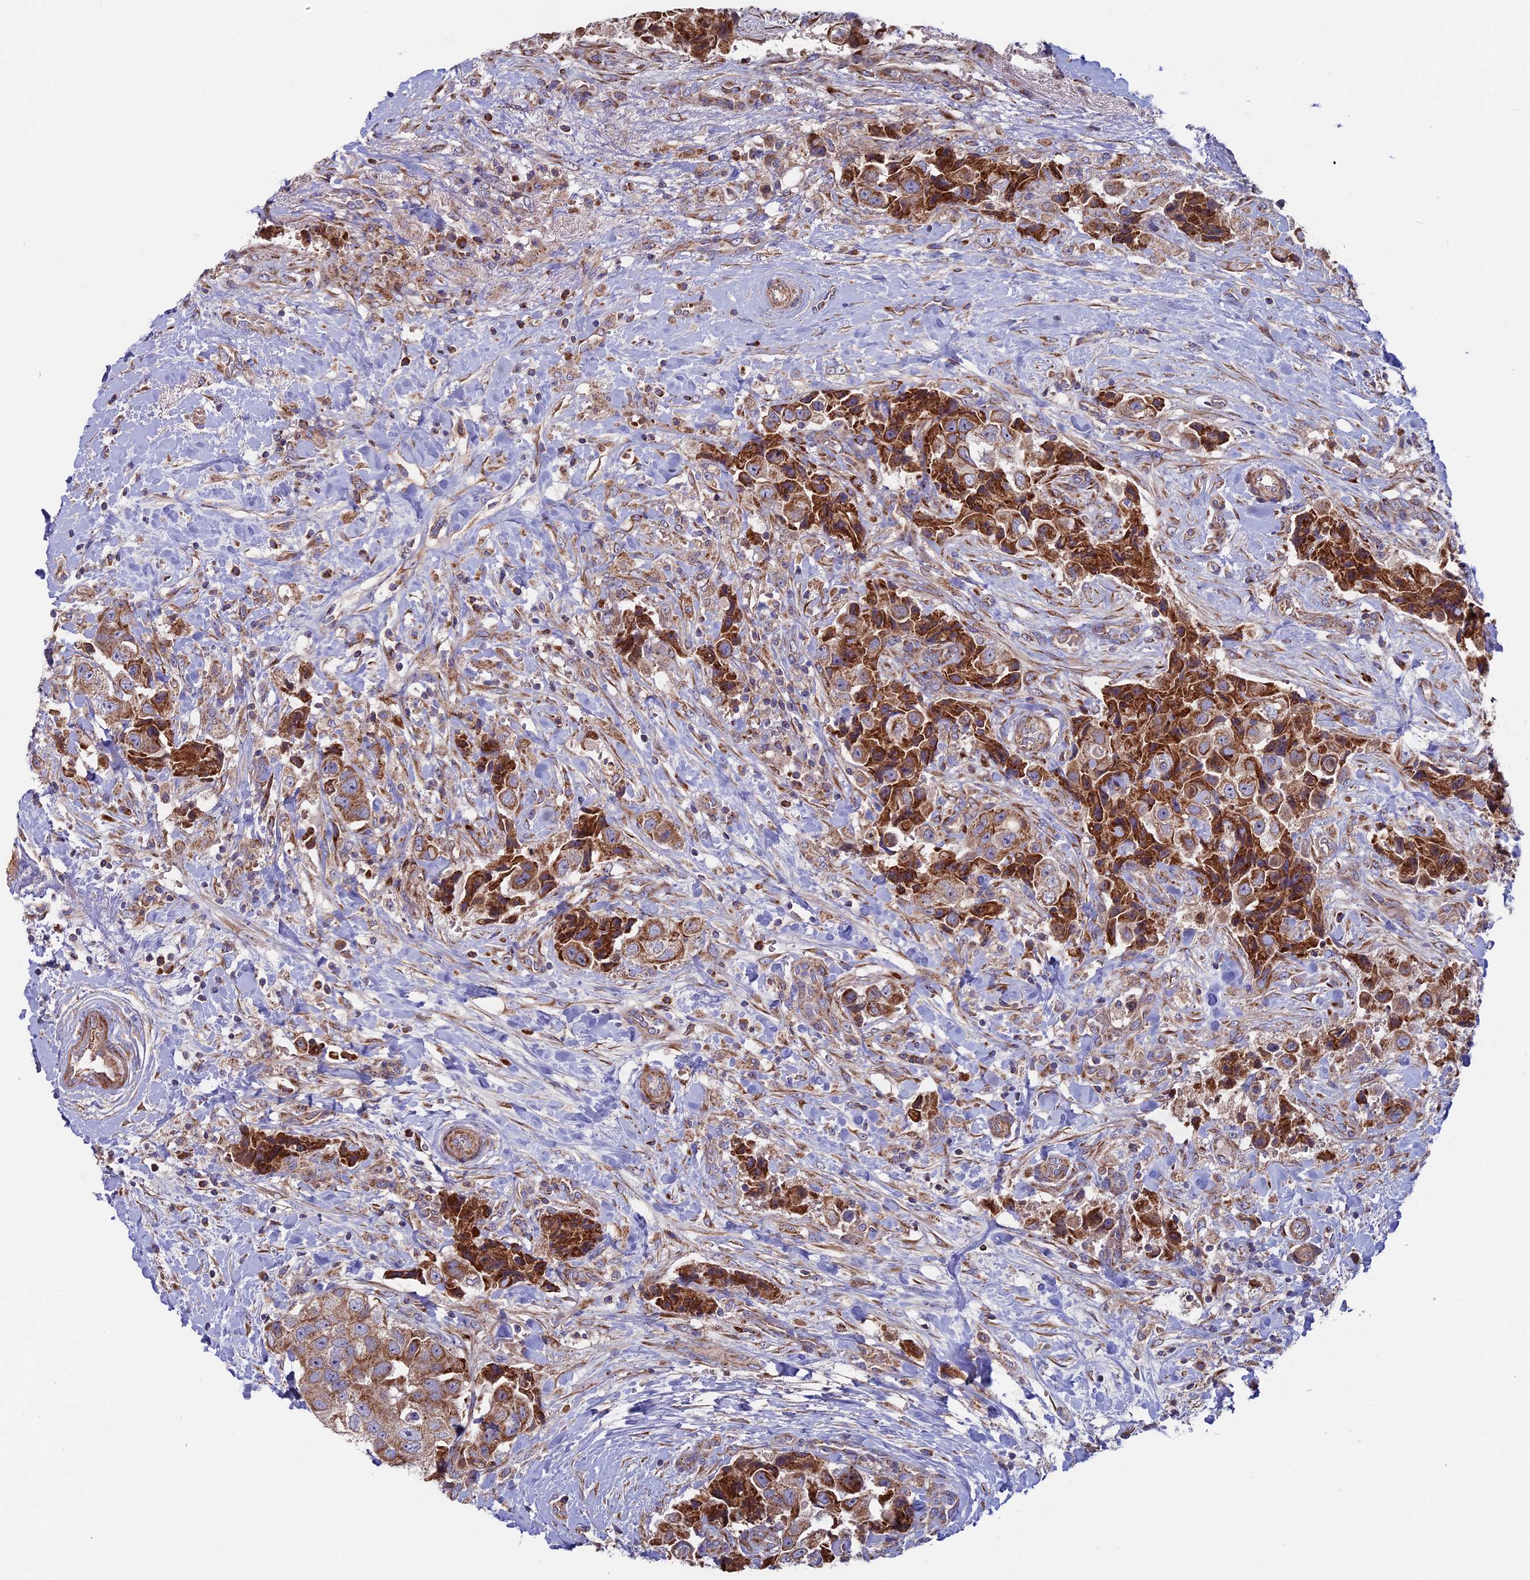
{"staining": {"intensity": "strong", "quantity": ">75%", "location": "cytoplasmic/membranous"}, "tissue": "breast cancer", "cell_type": "Tumor cells", "image_type": "cancer", "snomed": [{"axis": "morphology", "description": "Normal tissue, NOS"}, {"axis": "morphology", "description": "Duct carcinoma"}, {"axis": "topography", "description": "Breast"}], "caption": "A photomicrograph of human invasive ductal carcinoma (breast) stained for a protein exhibits strong cytoplasmic/membranous brown staining in tumor cells.", "gene": "SLC15A5", "patient": {"sex": "female", "age": 62}}